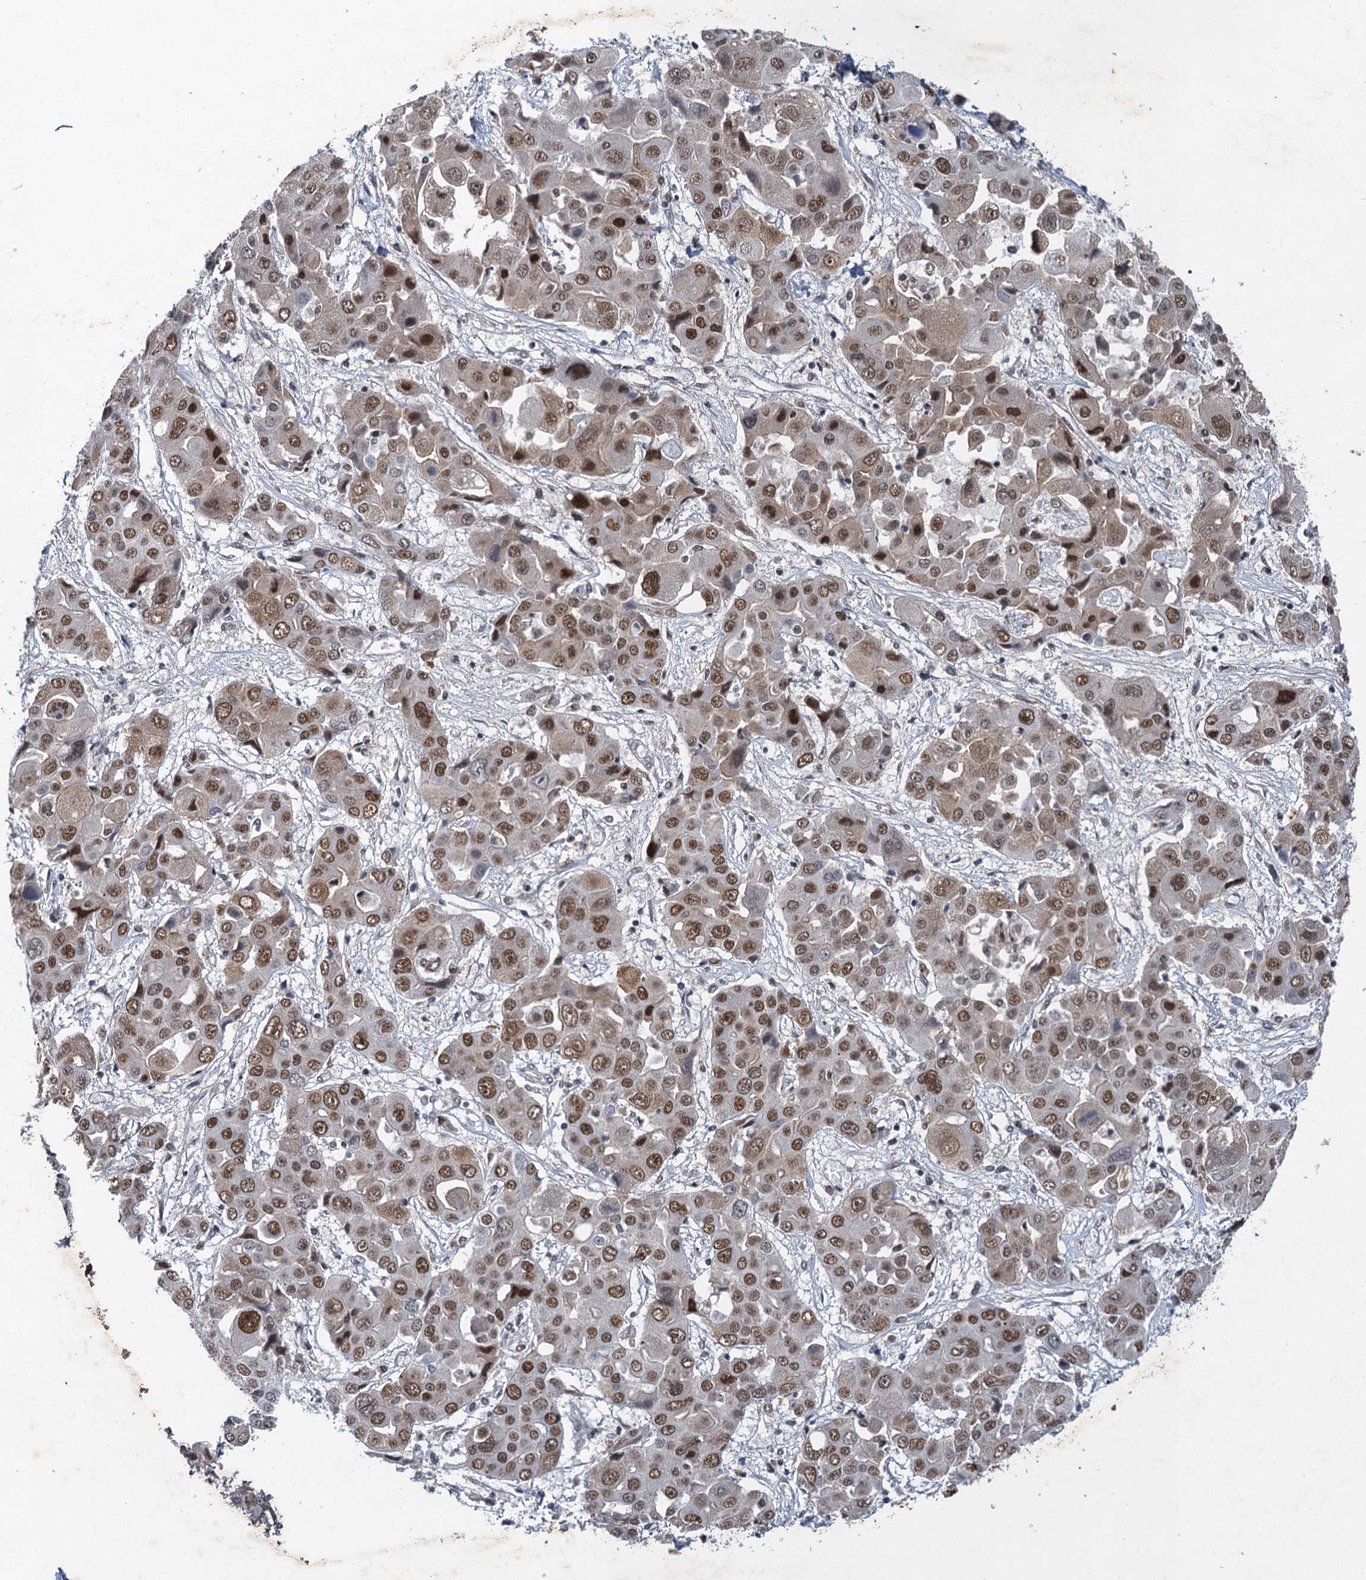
{"staining": {"intensity": "moderate", "quantity": ">75%", "location": "nuclear"}, "tissue": "liver cancer", "cell_type": "Tumor cells", "image_type": "cancer", "snomed": [{"axis": "morphology", "description": "Cholangiocarcinoma"}, {"axis": "topography", "description": "Liver"}], "caption": "Immunohistochemical staining of liver cancer (cholangiocarcinoma) demonstrates moderate nuclear protein positivity in about >75% of tumor cells.", "gene": "CSTF3", "patient": {"sex": "male", "age": 67}}